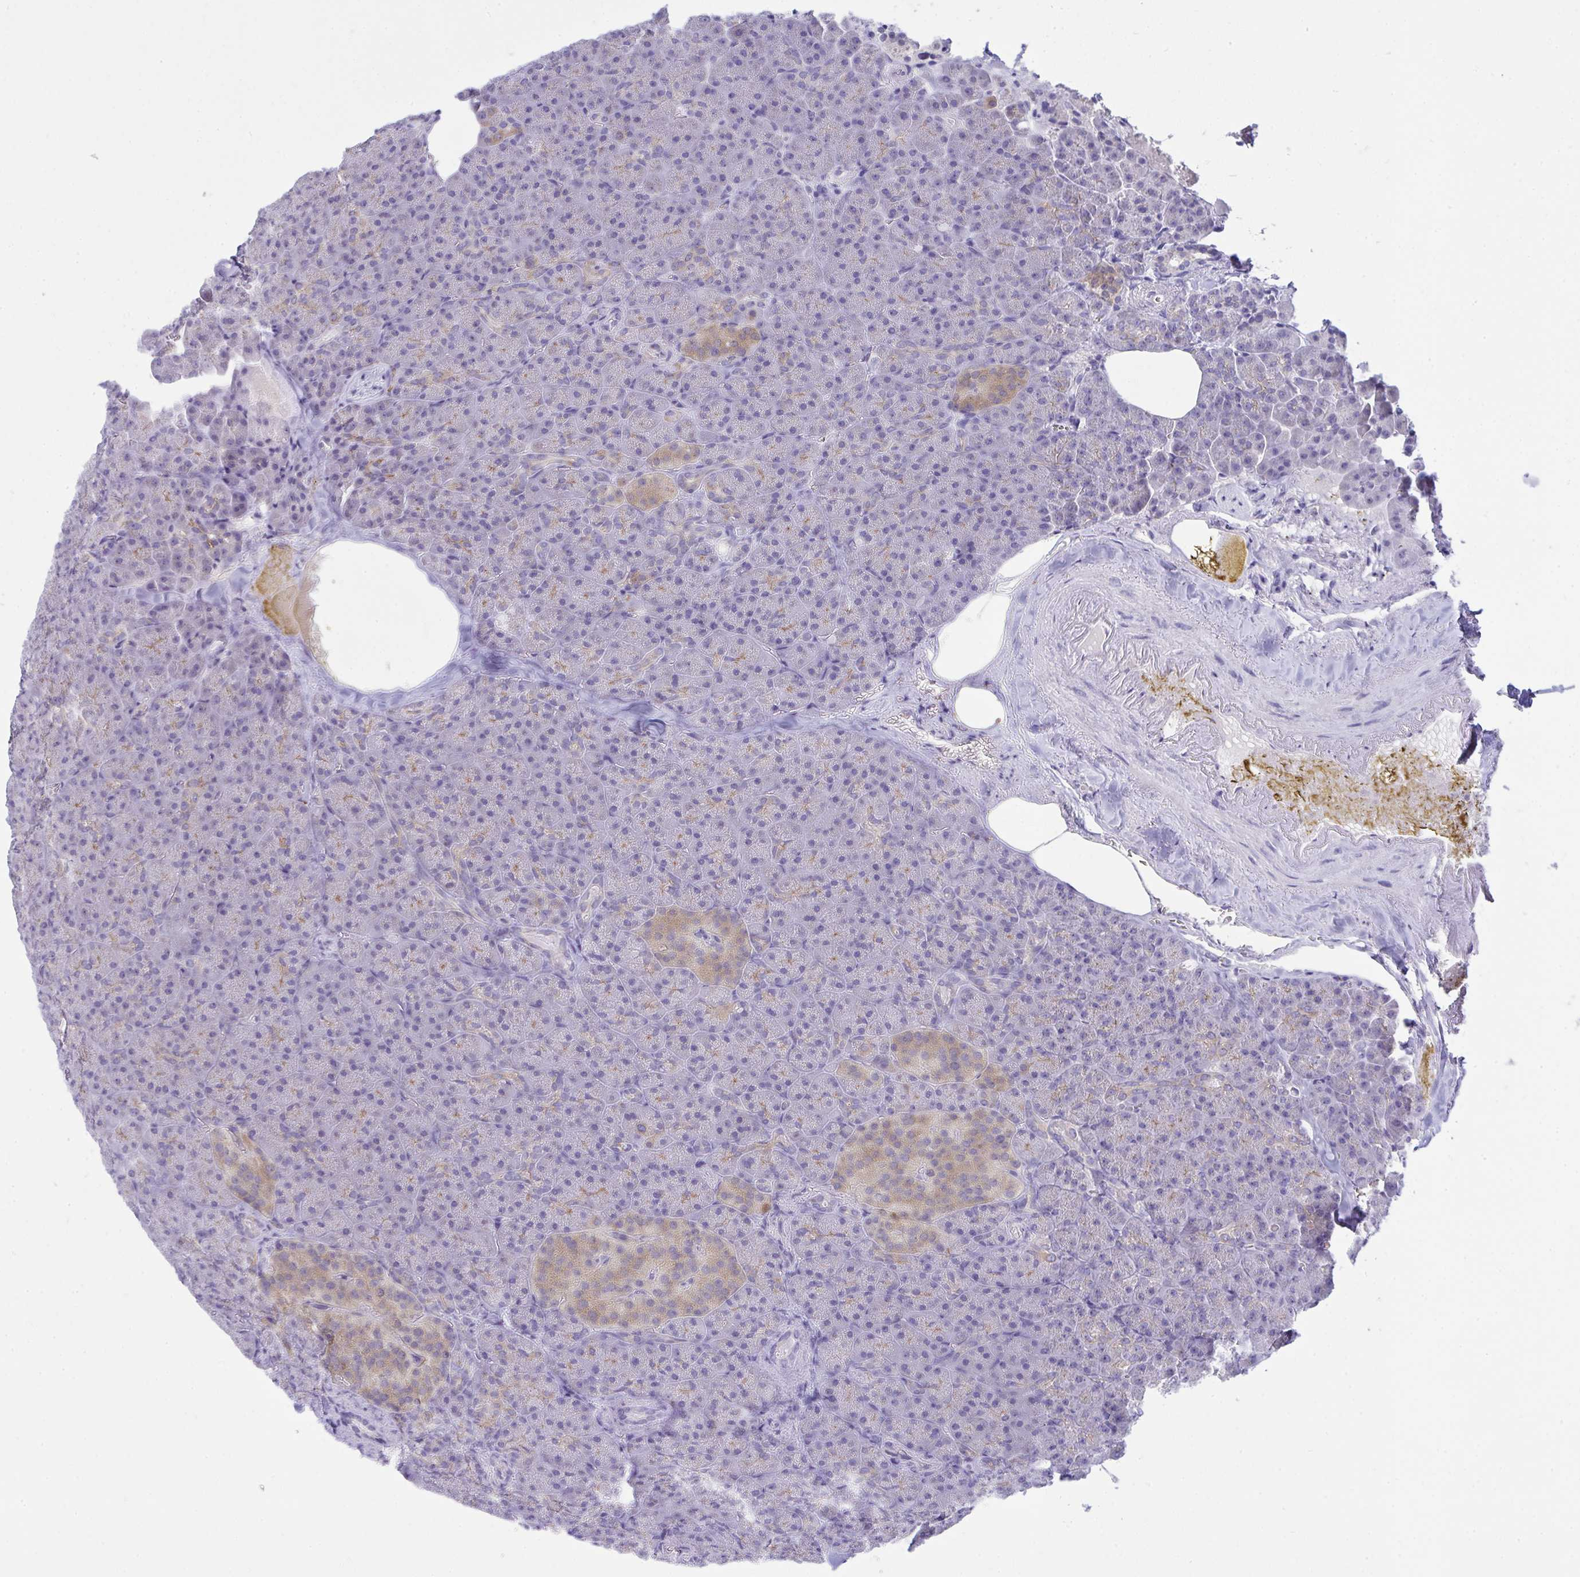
{"staining": {"intensity": "moderate", "quantity": "<25%", "location": "cytoplasmic/membranous"}, "tissue": "pancreas", "cell_type": "Exocrine glandular cells", "image_type": "normal", "snomed": [{"axis": "morphology", "description": "Normal tissue, NOS"}, {"axis": "topography", "description": "Pancreas"}], "caption": "This micrograph demonstrates immunohistochemistry (IHC) staining of unremarkable pancreas, with low moderate cytoplasmic/membranous expression in about <25% of exocrine glandular cells.", "gene": "PLA2G12B", "patient": {"sex": "female", "age": 74}}